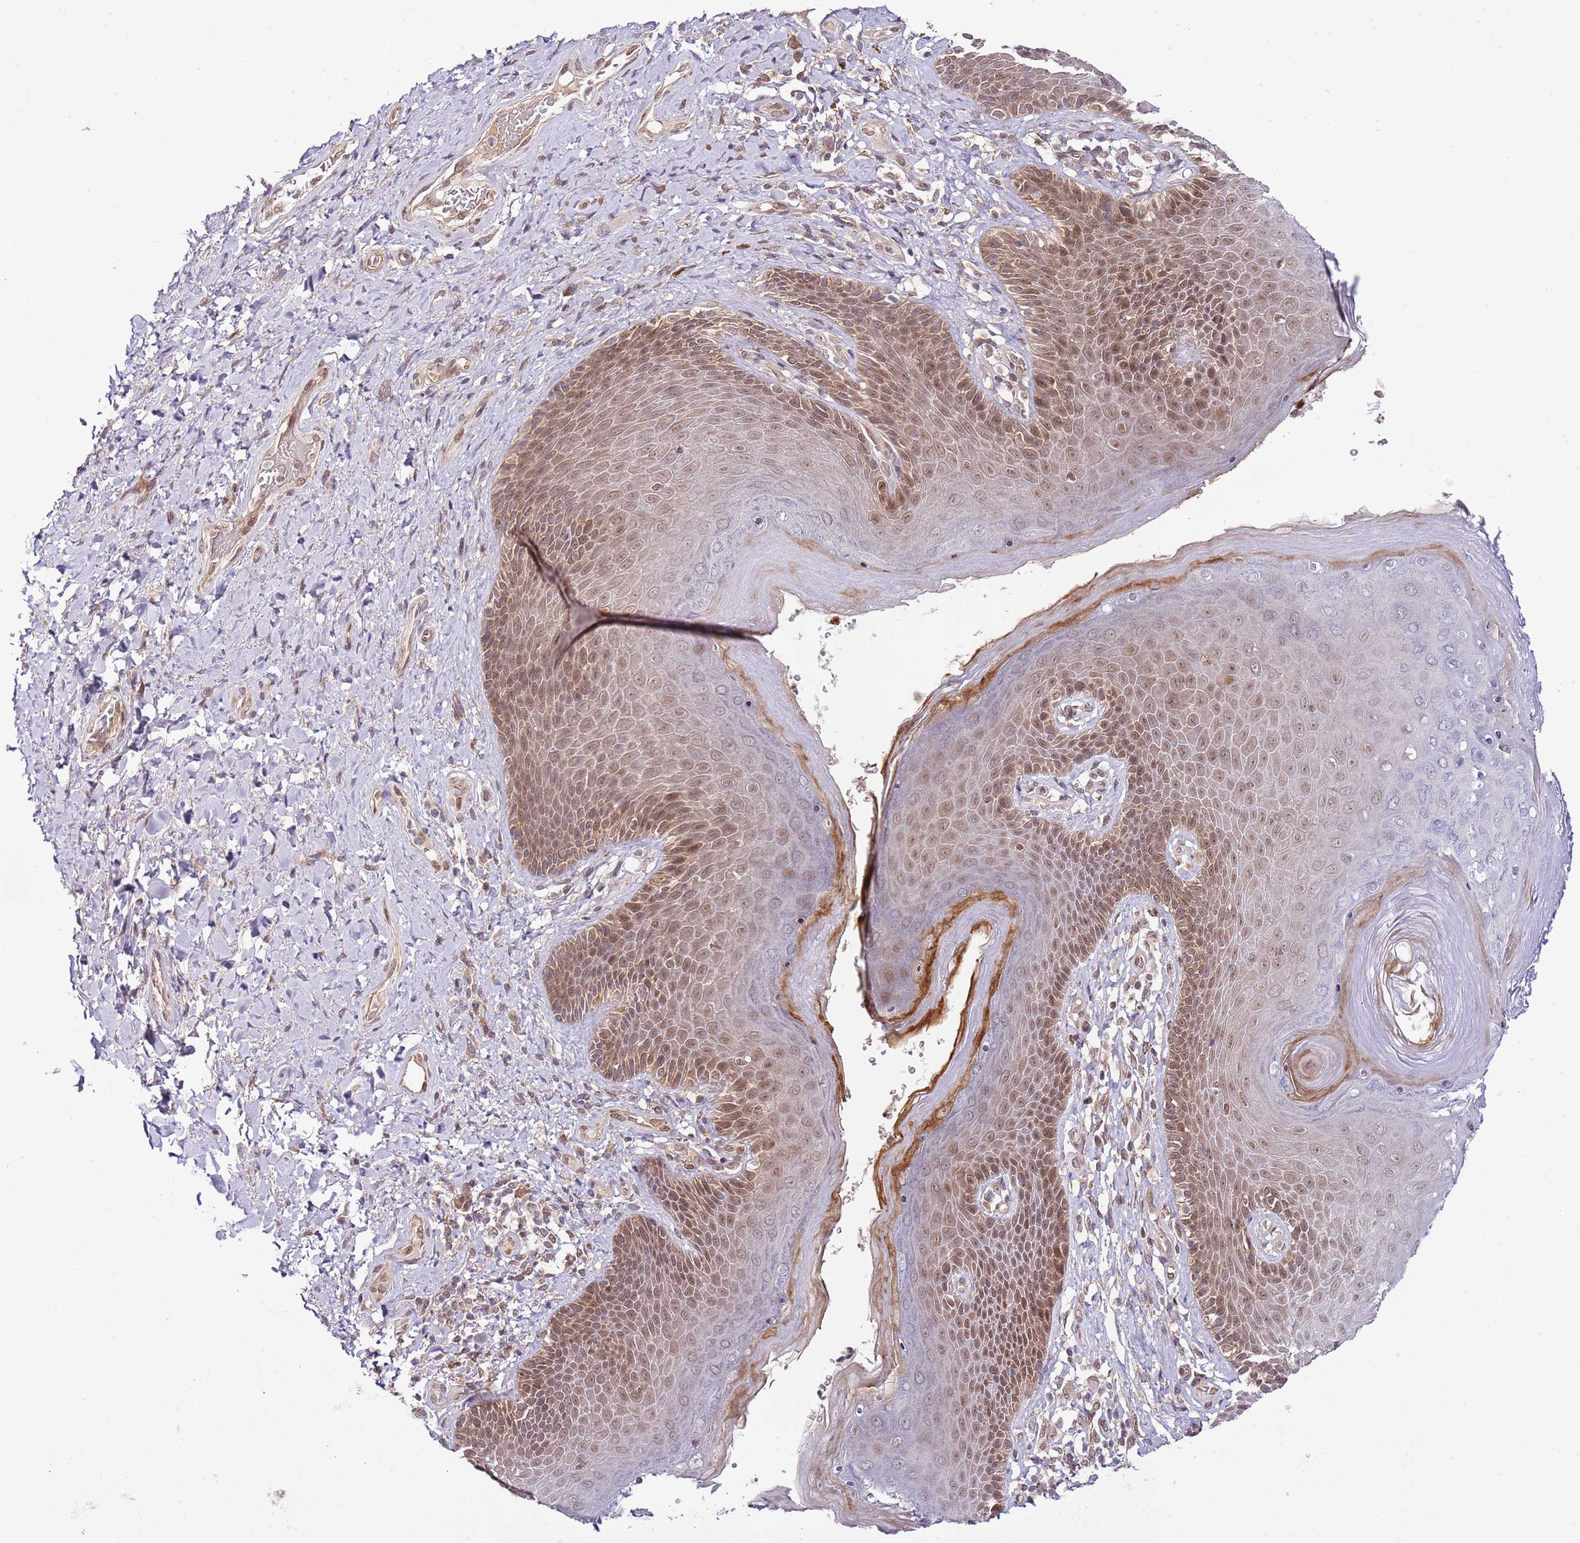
{"staining": {"intensity": "moderate", "quantity": ">75%", "location": "cytoplasmic/membranous,nuclear"}, "tissue": "skin", "cell_type": "Epidermal cells", "image_type": "normal", "snomed": [{"axis": "morphology", "description": "Normal tissue, NOS"}, {"axis": "topography", "description": "Anal"}], "caption": "Immunohistochemistry (IHC) staining of unremarkable skin, which demonstrates medium levels of moderate cytoplasmic/membranous,nuclear expression in approximately >75% of epidermal cells indicating moderate cytoplasmic/membranous,nuclear protein expression. The staining was performed using DAB (3,3'-diaminobenzidine) (brown) for protein detection and nuclei were counterstained in hematoxylin (blue).", "gene": "CHD1", "patient": {"sex": "female", "age": 89}}